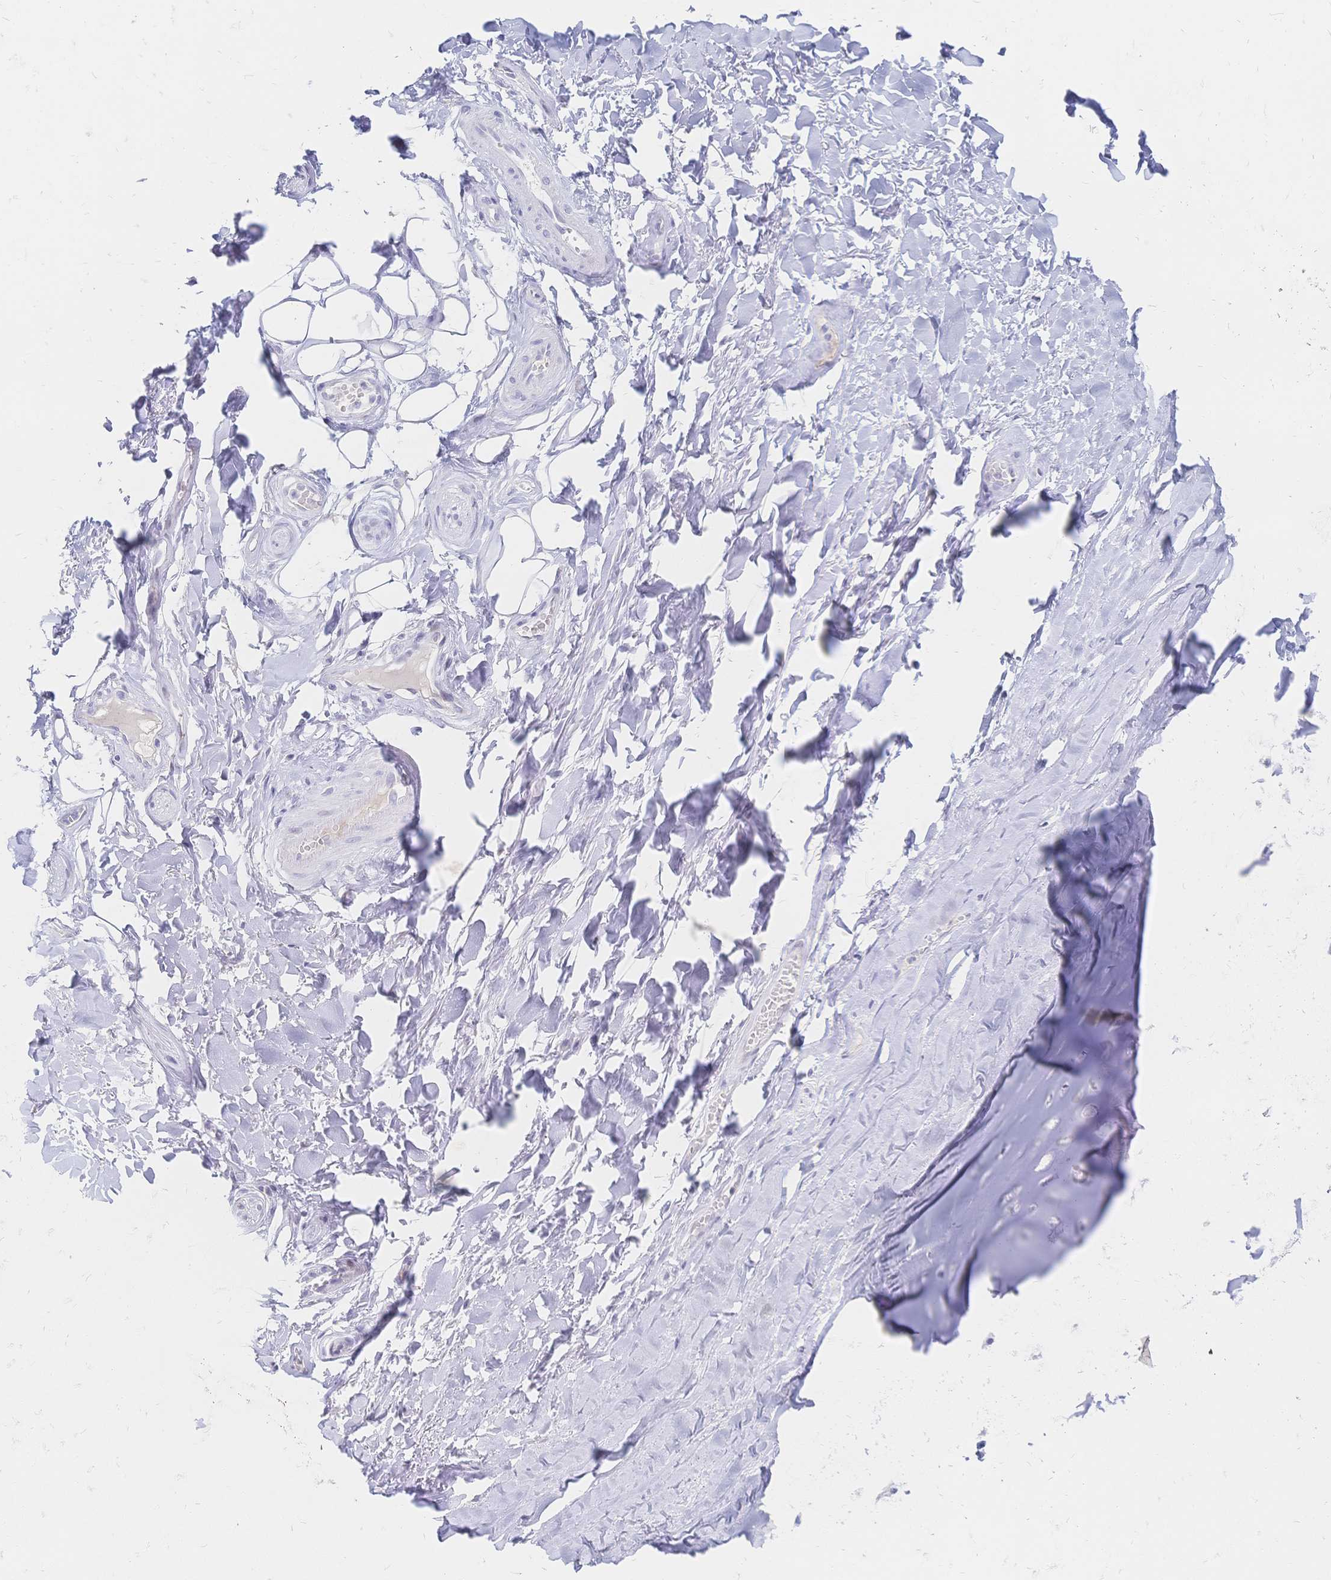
{"staining": {"intensity": "negative", "quantity": "none", "location": "none"}, "tissue": "adipose tissue", "cell_type": "Adipocytes", "image_type": "normal", "snomed": [{"axis": "morphology", "description": "Normal tissue, NOS"}, {"axis": "topography", "description": "Cartilage tissue"}, {"axis": "topography", "description": "Nasopharynx"}, {"axis": "topography", "description": "Thyroid gland"}], "caption": "DAB (3,3'-diaminobenzidine) immunohistochemical staining of unremarkable adipose tissue reveals no significant expression in adipocytes.", "gene": "PSORS1C2", "patient": {"sex": "male", "age": 63}}